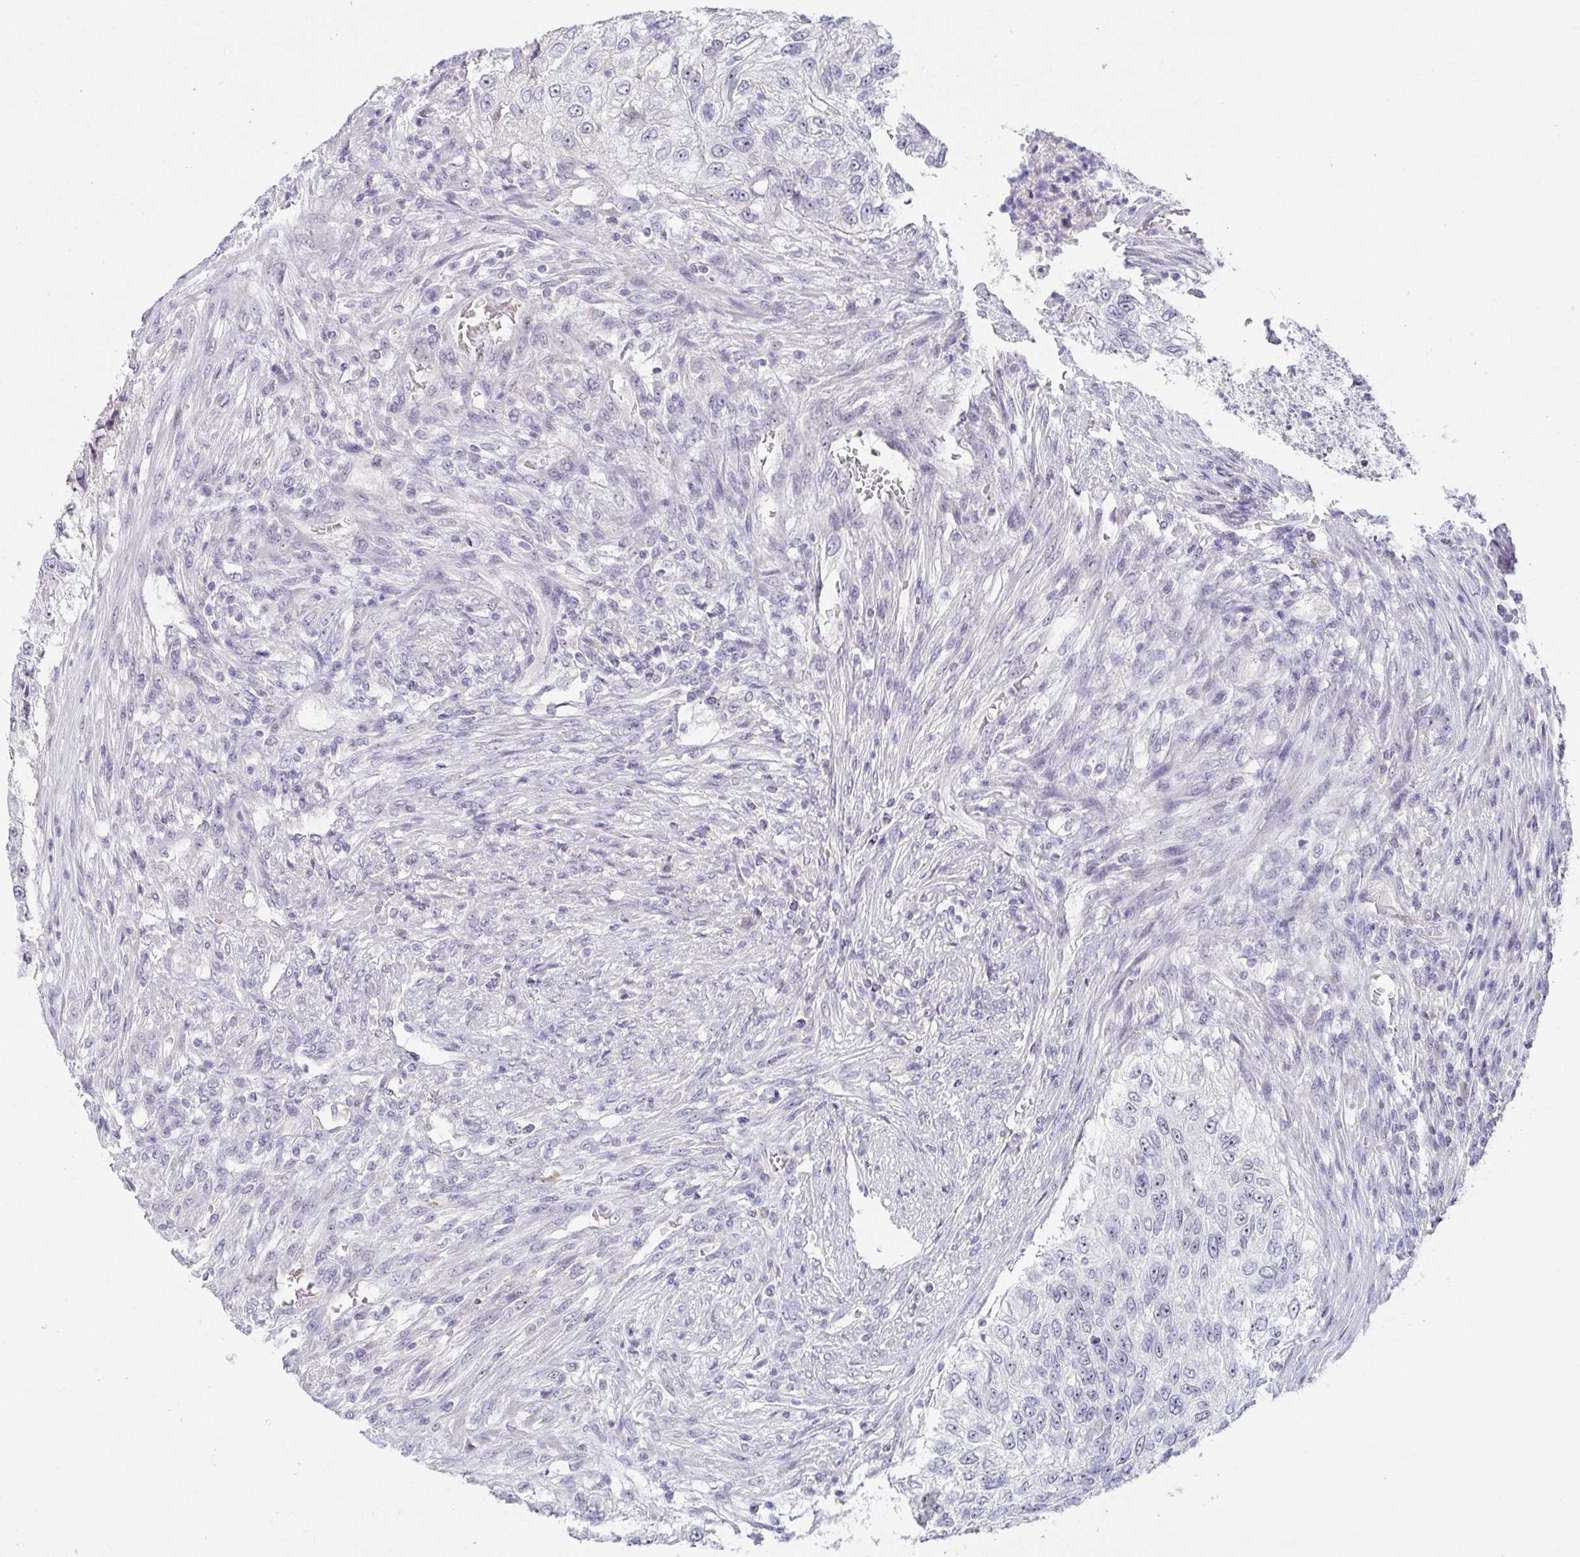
{"staining": {"intensity": "weak", "quantity": "25%-75%", "location": "nuclear"}, "tissue": "urothelial cancer", "cell_type": "Tumor cells", "image_type": "cancer", "snomed": [{"axis": "morphology", "description": "Urothelial carcinoma, High grade"}, {"axis": "topography", "description": "Urinary bladder"}], "caption": "Protein expression analysis of urothelial cancer demonstrates weak nuclear staining in about 25%-75% of tumor cells. (Brightfield microscopy of DAB IHC at high magnification).", "gene": "MYC", "patient": {"sex": "female", "age": 60}}